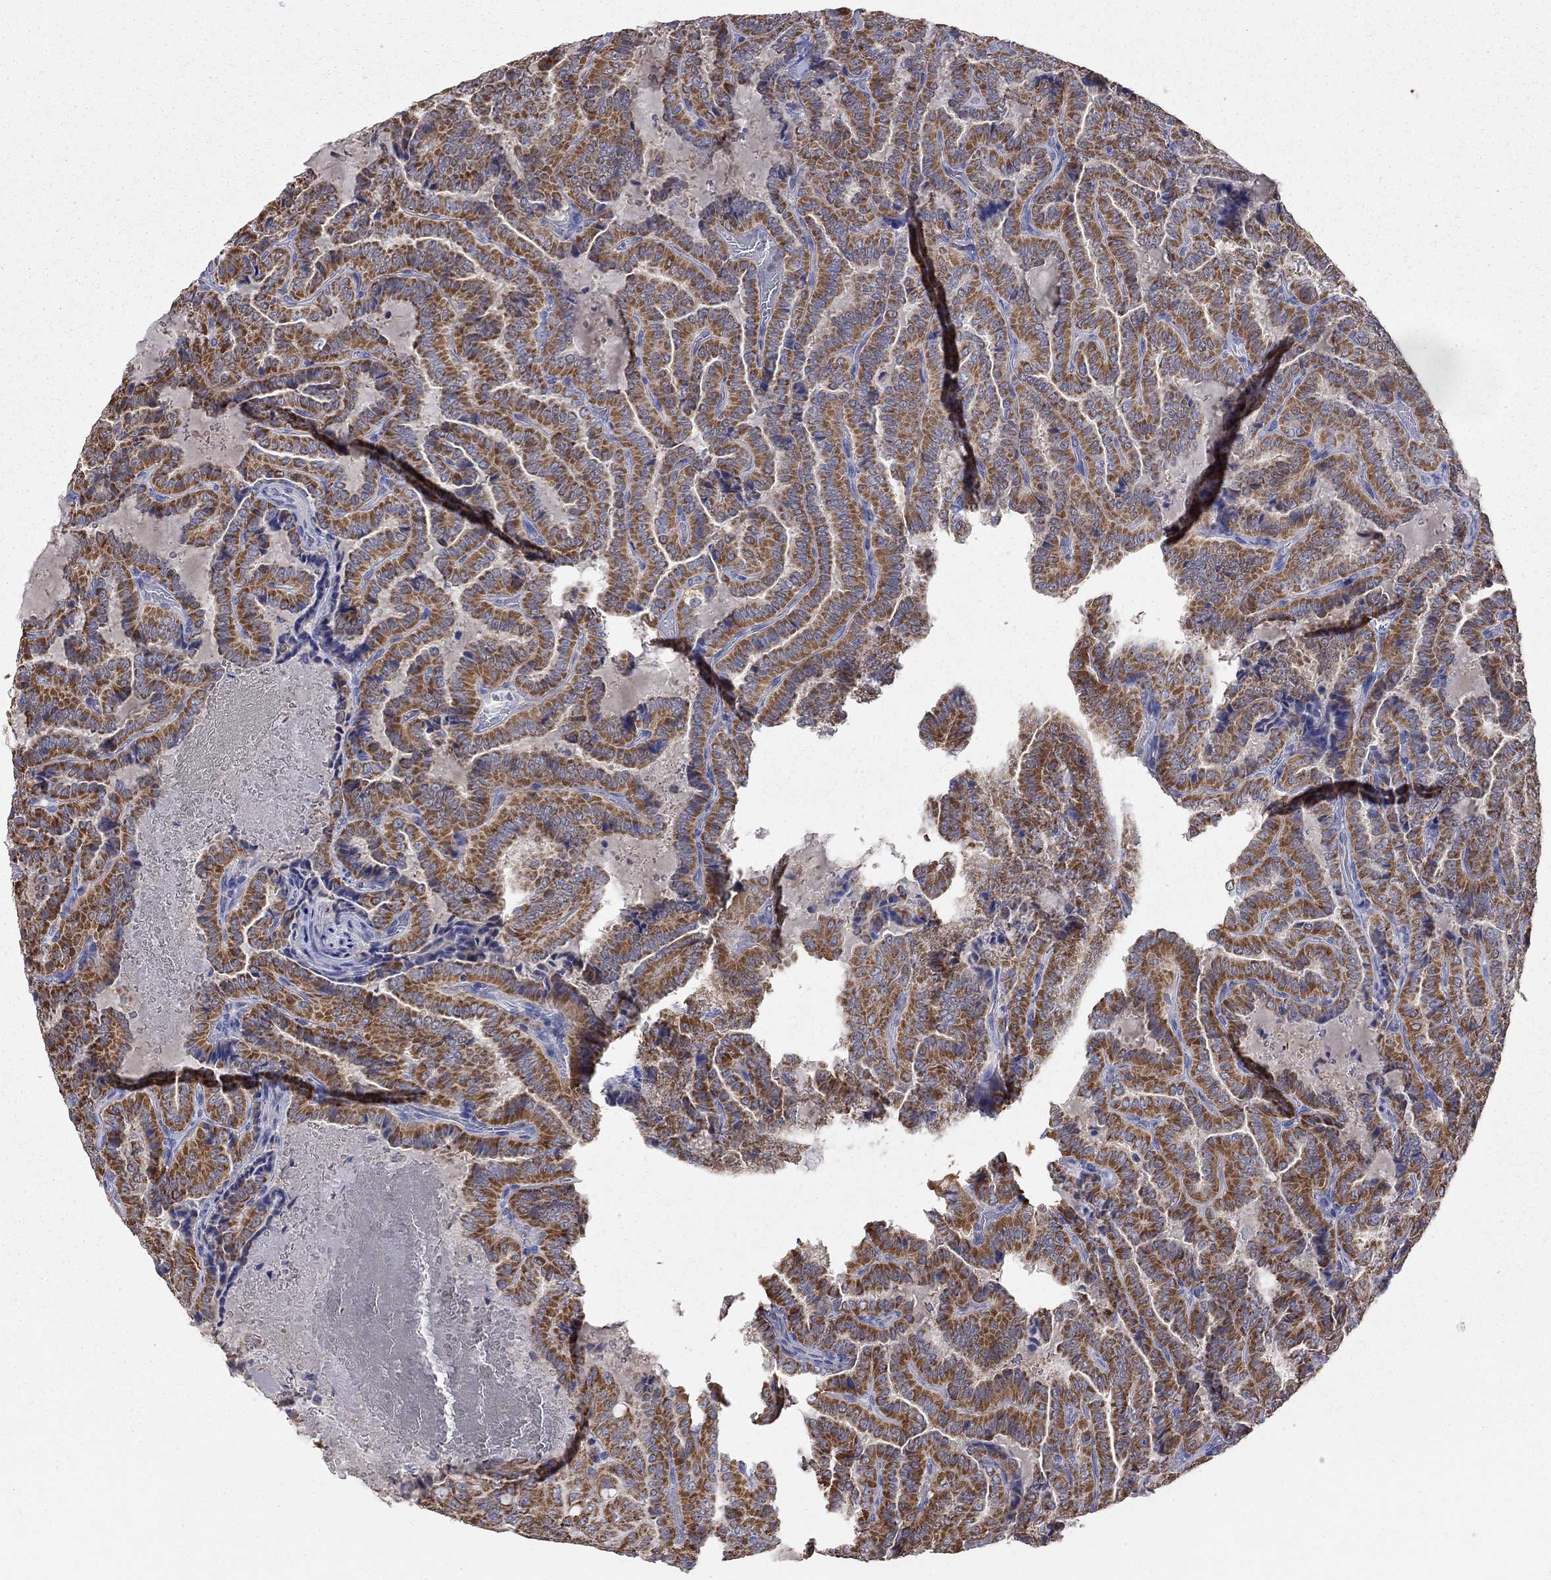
{"staining": {"intensity": "strong", "quantity": ">75%", "location": "cytoplasmic/membranous"}, "tissue": "thyroid cancer", "cell_type": "Tumor cells", "image_type": "cancer", "snomed": [{"axis": "morphology", "description": "Papillary adenocarcinoma, NOS"}, {"axis": "topography", "description": "Thyroid gland"}], "caption": "Strong cytoplasmic/membranous expression for a protein is appreciated in approximately >75% of tumor cells of thyroid cancer (papillary adenocarcinoma) using immunohistochemistry (IHC).", "gene": "CFAP161", "patient": {"sex": "female", "age": 39}}